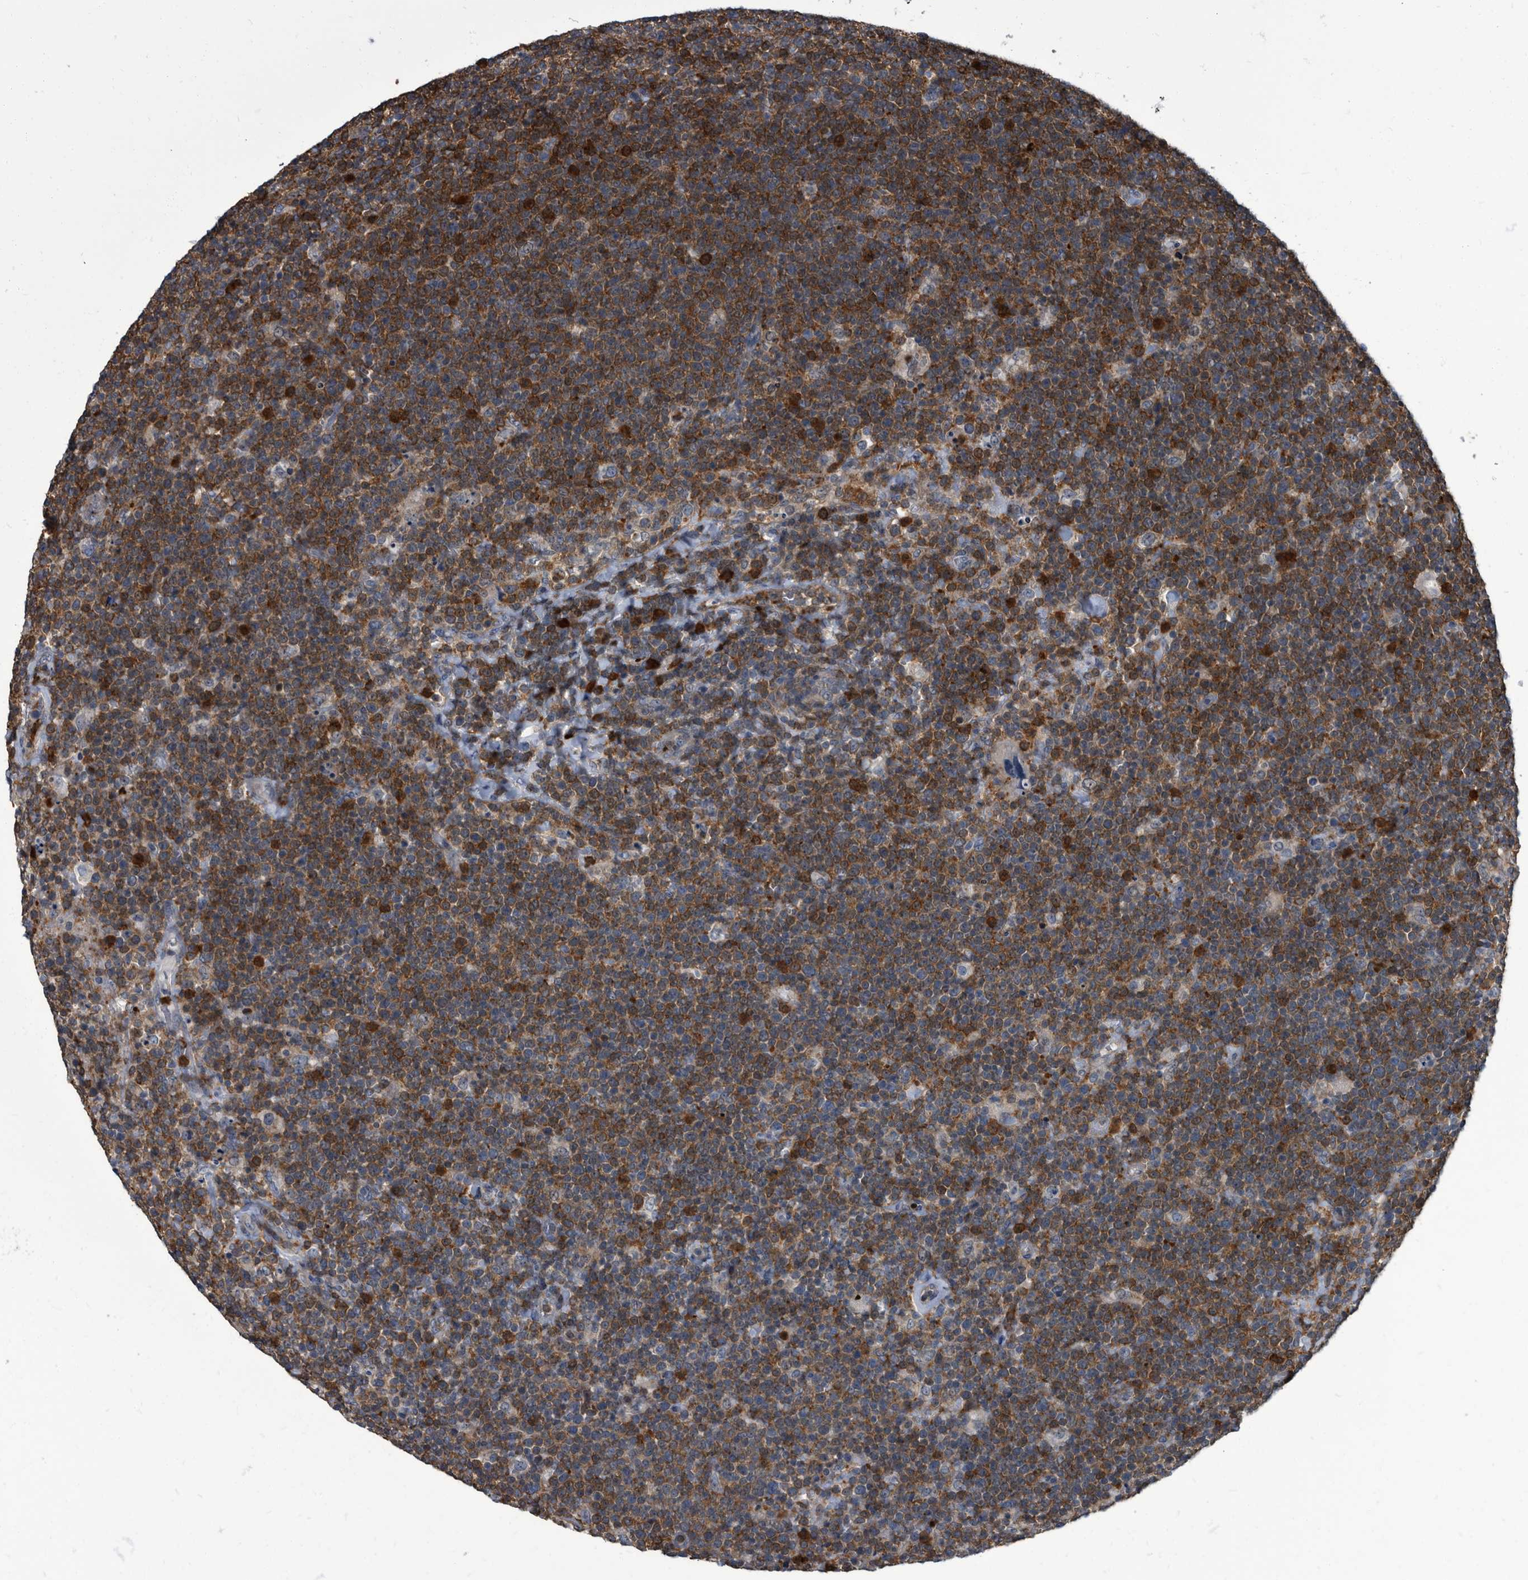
{"staining": {"intensity": "strong", "quantity": "25%-75%", "location": "cytoplasmic/membranous"}, "tissue": "lymphoma", "cell_type": "Tumor cells", "image_type": "cancer", "snomed": [{"axis": "morphology", "description": "Malignant lymphoma, non-Hodgkin's type, High grade"}, {"axis": "topography", "description": "Lymph node"}], "caption": "Immunohistochemical staining of human malignant lymphoma, non-Hodgkin's type (high-grade) exhibits strong cytoplasmic/membranous protein expression in about 25%-75% of tumor cells. (IHC, brightfield microscopy, high magnification).", "gene": "CDV3", "patient": {"sex": "male", "age": 61}}